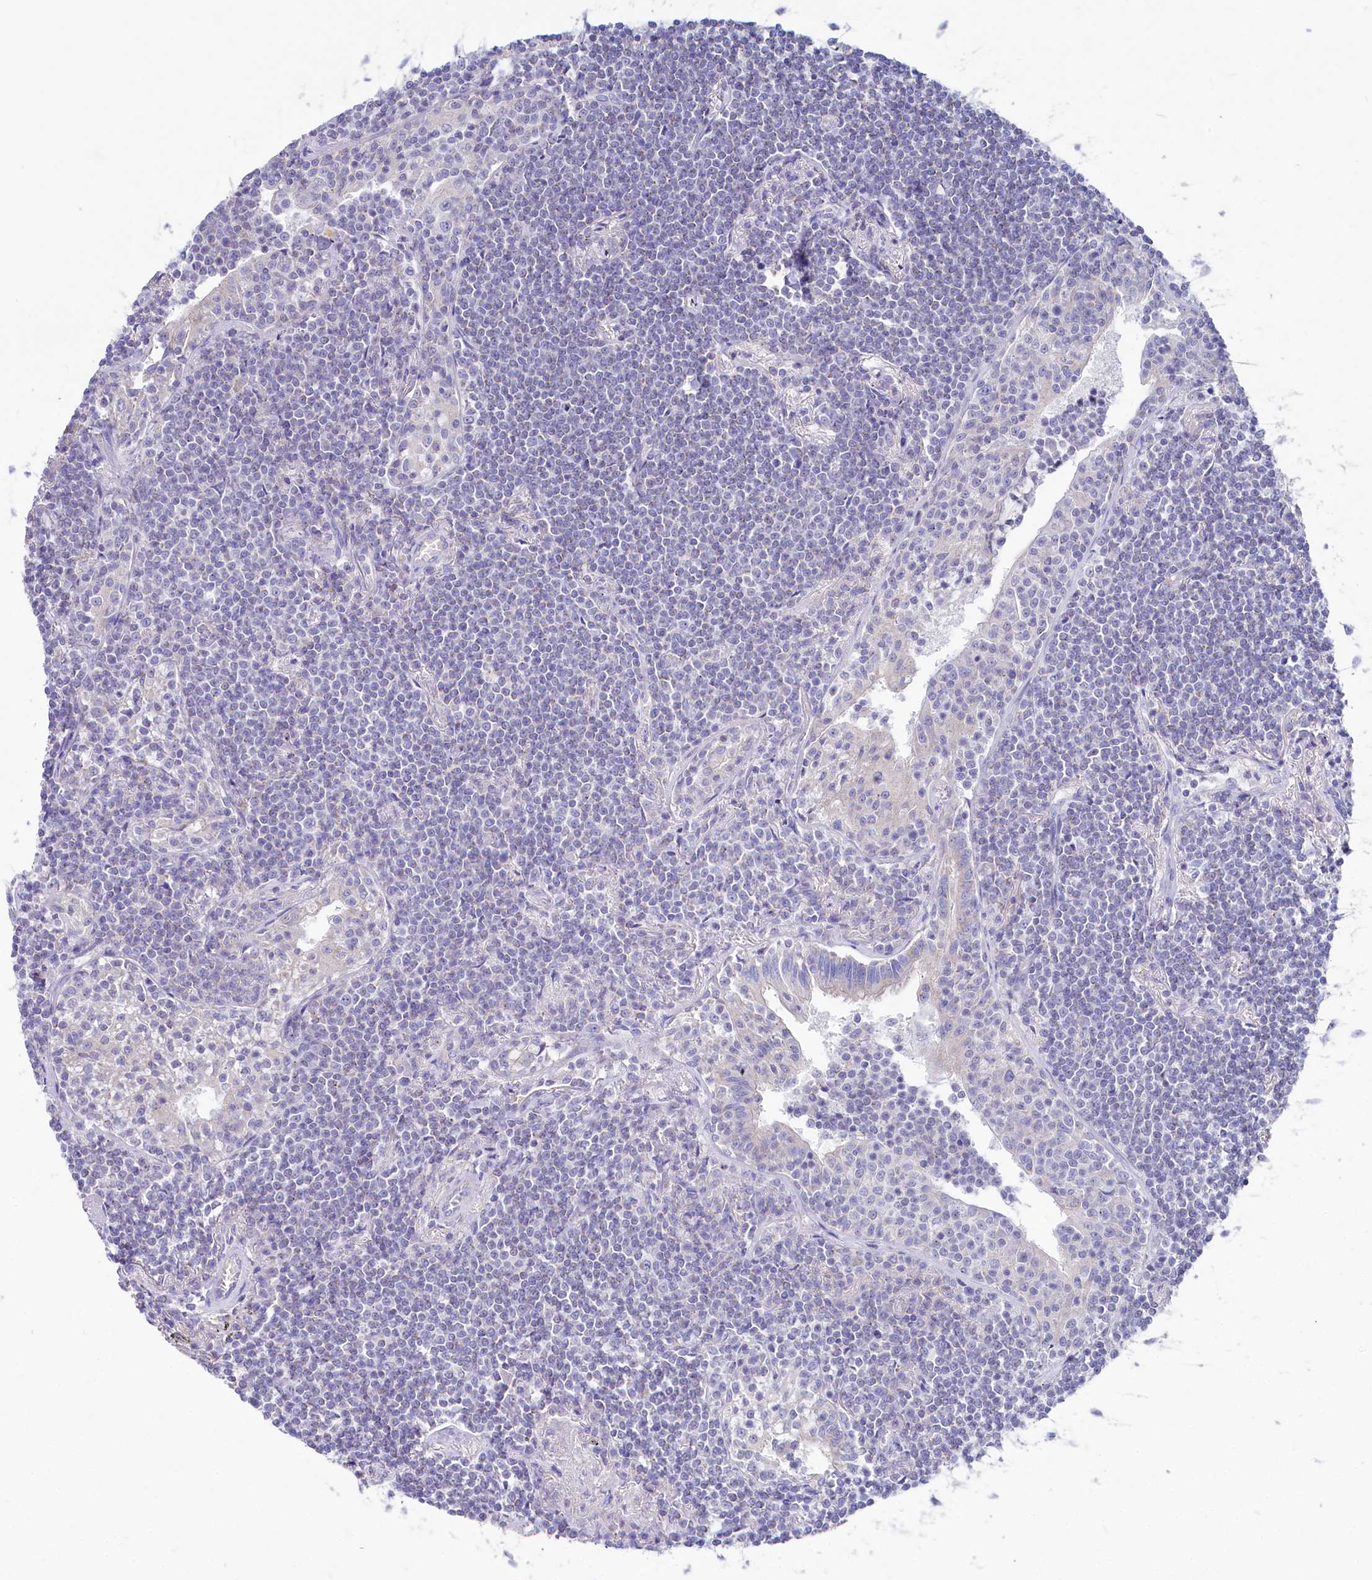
{"staining": {"intensity": "negative", "quantity": "none", "location": "none"}, "tissue": "lymphoma", "cell_type": "Tumor cells", "image_type": "cancer", "snomed": [{"axis": "morphology", "description": "Malignant lymphoma, non-Hodgkin's type, Low grade"}, {"axis": "topography", "description": "Lung"}], "caption": "Micrograph shows no protein staining in tumor cells of low-grade malignant lymphoma, non-Hodgkin's type tissue. Brightfield microscopy of immunohistochemistry stained with DAB (3,3'-diaminobenzidine) (brown) and hematoxylin (blue), captured at high magnification.", "gene": "VPS26B", "patient": {"sex": "female", "age": 71}}